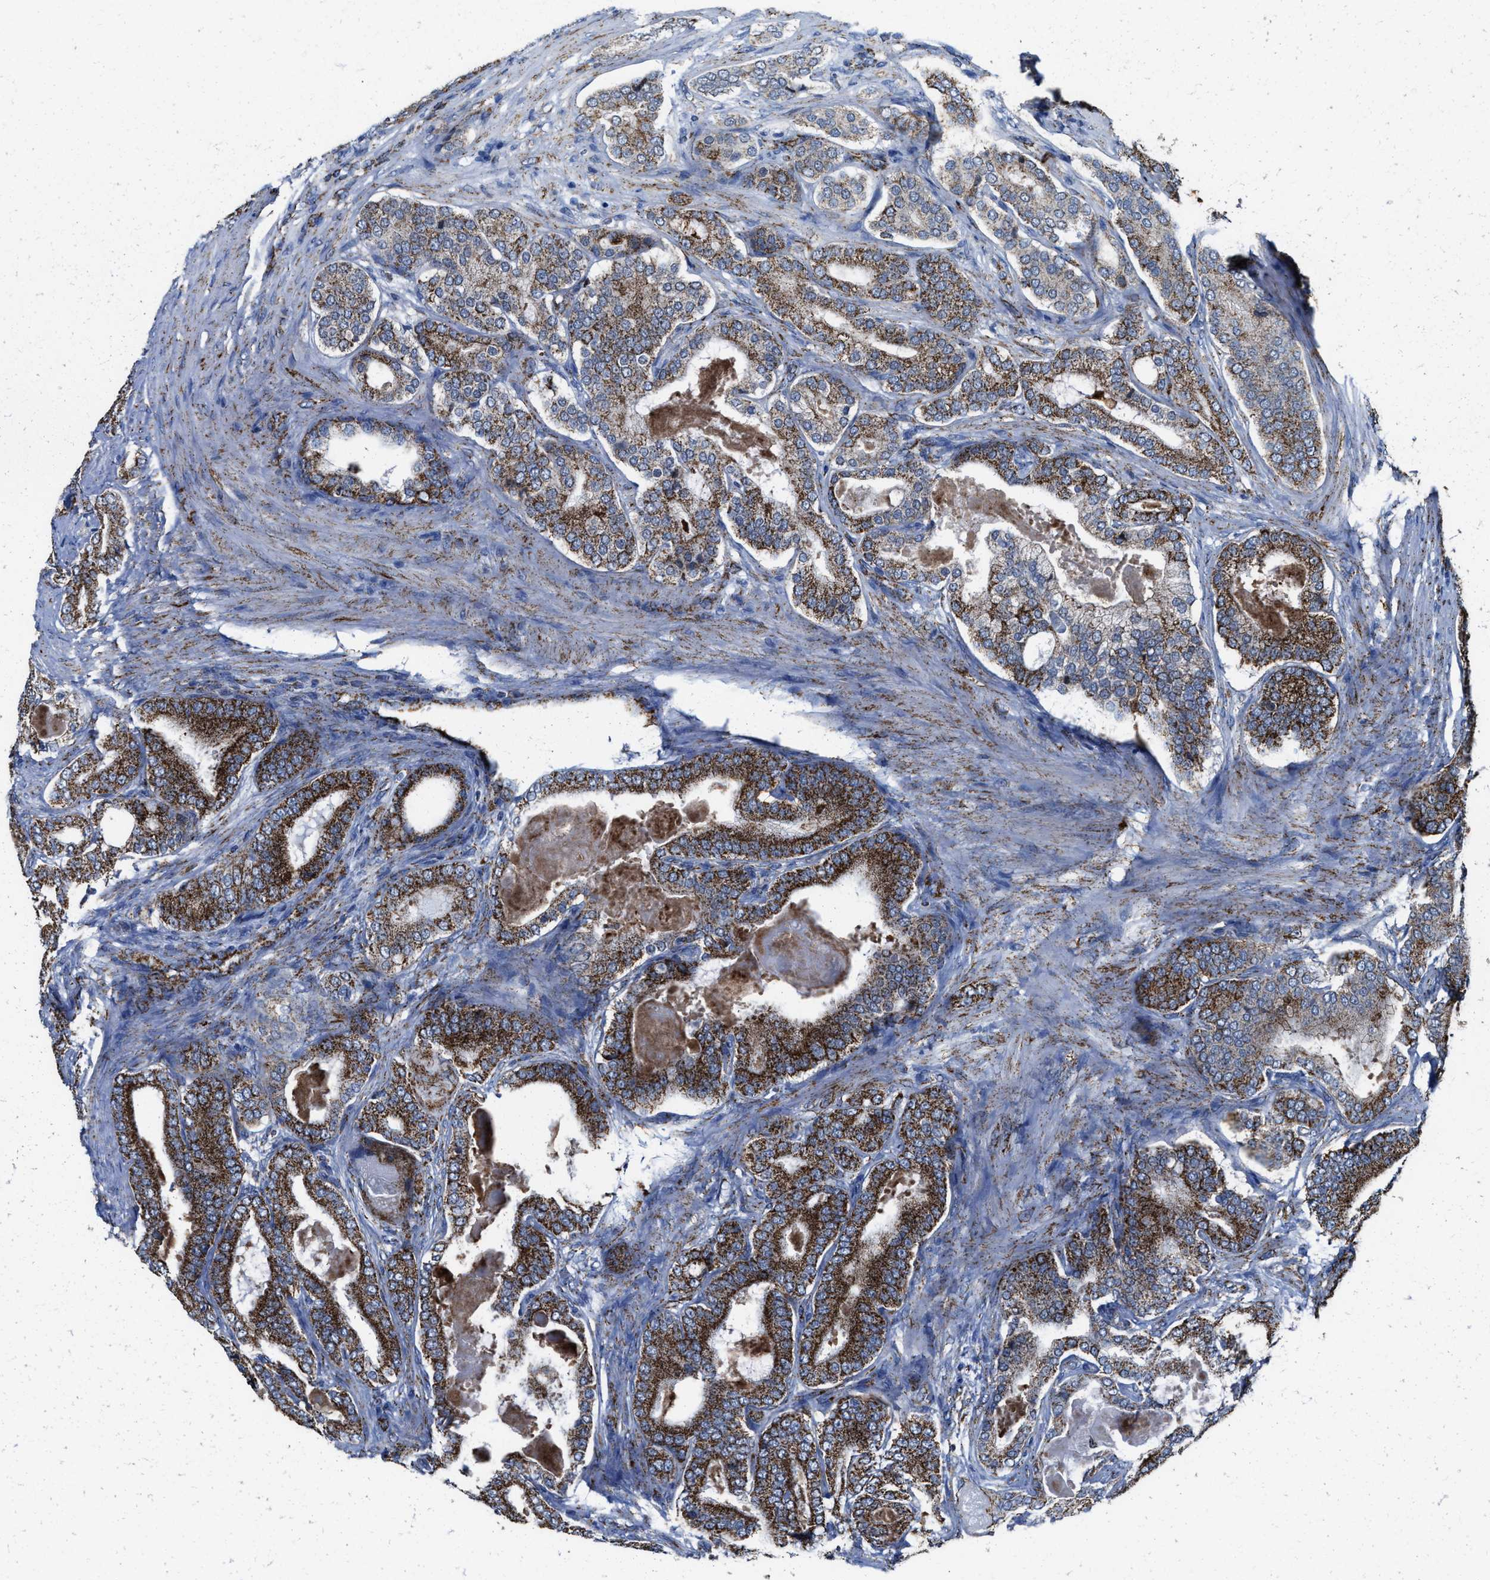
{"staining": {"intensity": "strong", "quantity": ">75%", "location": "cytoplasmic/membranous"}, "tissue": "prostate cancer", "cell_type": "Tumor cells", "image_type": "cancer", "snomed": [{"axis": "morphology", "description": "Adenocarcinoma, High grade"}, {"axis": "topography", "description": "Prostate"}], "caption": "Human prostate adenocarcinoma (high-grade) stained for a protein (brown) reveals strong cytoplasmic/membranous positive staining in about >75% of tumor cells.", "gene": "ALDH1B1", "patient": {"sex": "male", "age": 60}}